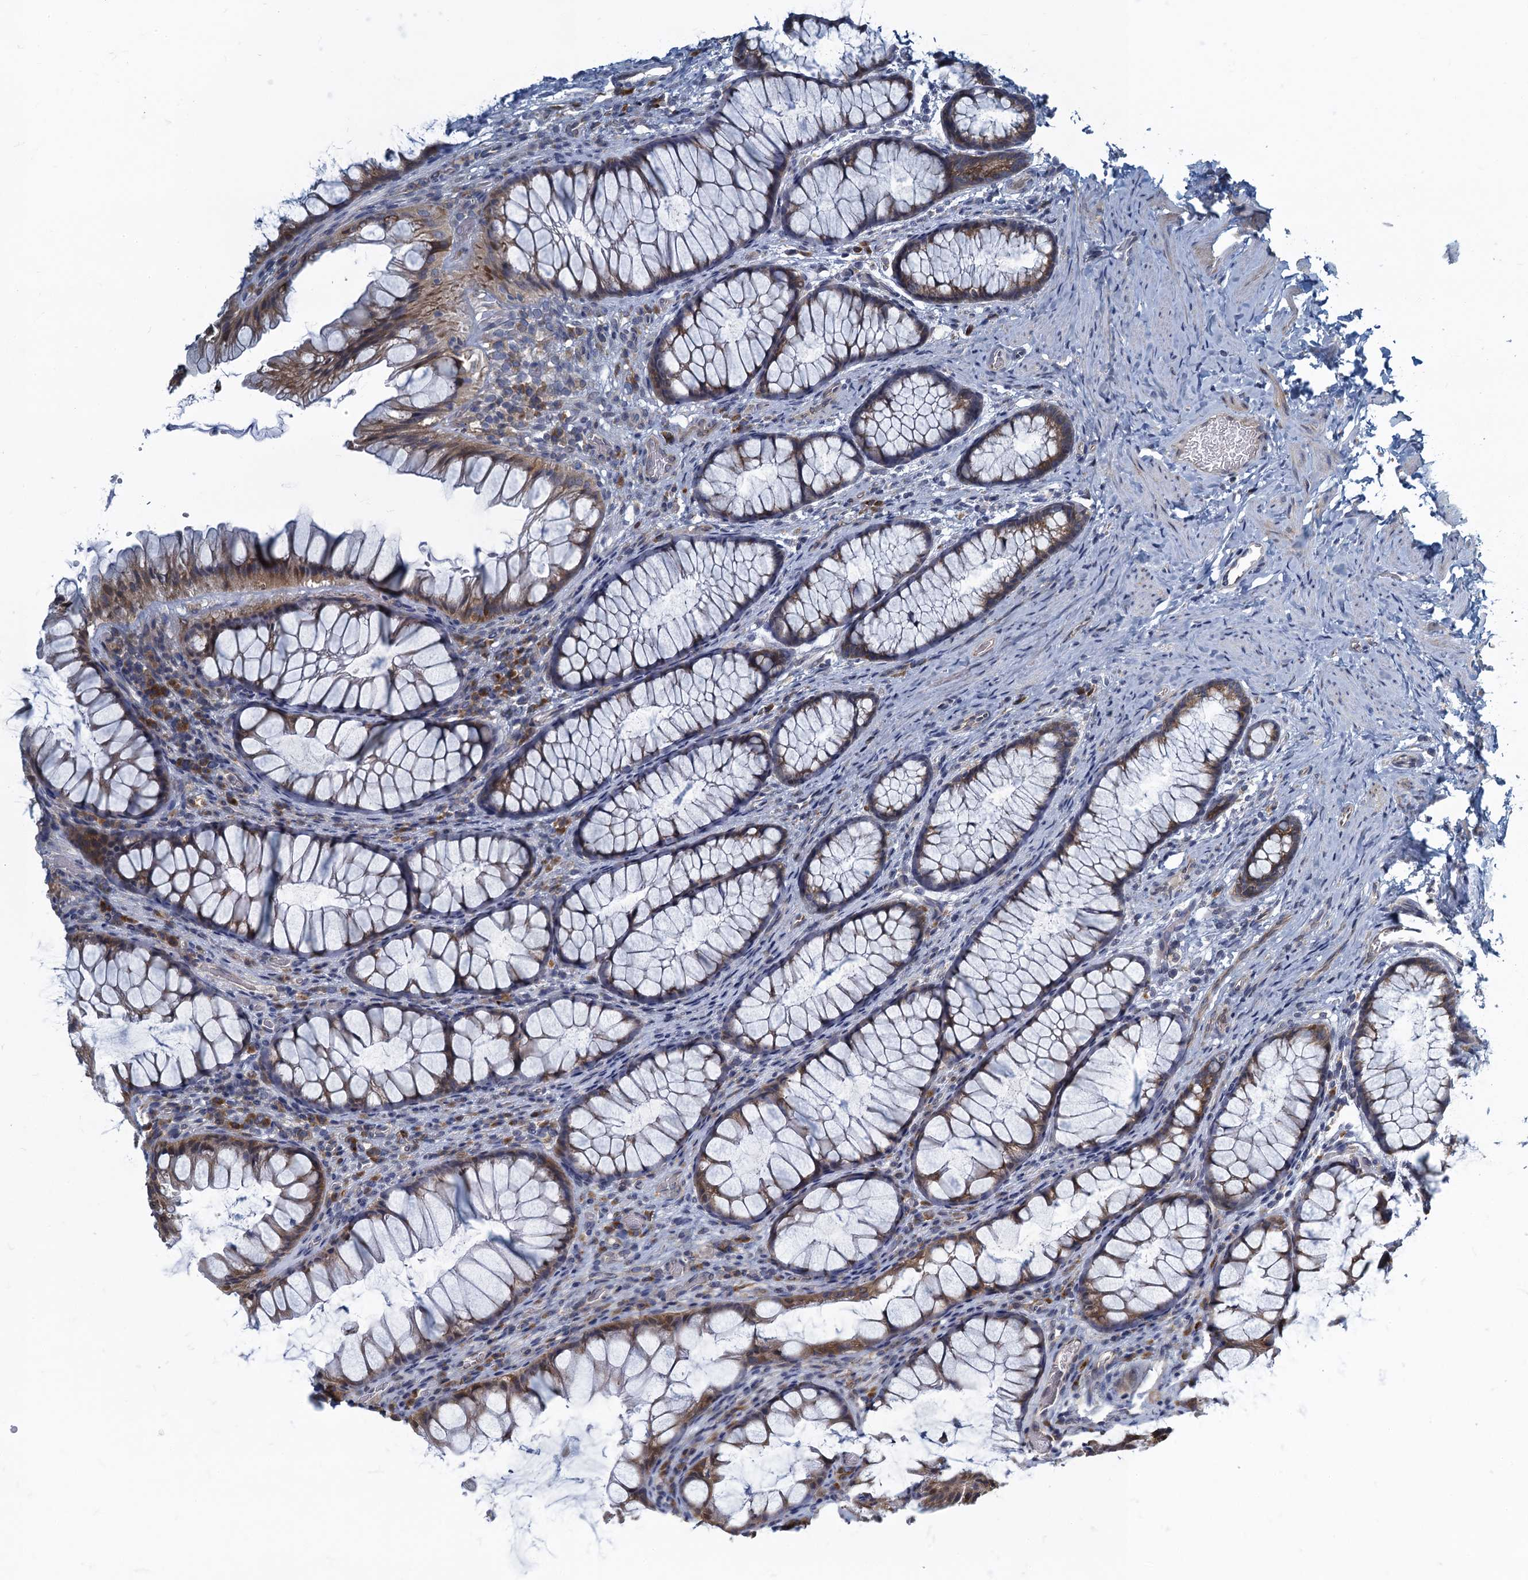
{"staining": {"intensity": "negative", "quantity": "none", "location": "none"}, "tissue": "colon", "cell_type": "Endothelial cells", "image_type": "normal", "snomed": [{"axis": "morphology", "description": "Normal tissue, NOS"}, {"axis": "topography", "description": "Colon"}], "caption": "Immunohistochemistry (IHC) of benign human colon demonstrates no expression in endothelial cells. (Brightfield microscopy of DAB immunohistochemistry at high magnification).", "gene": "ALG2", "patient": {"sex": "female", "age": 62}}